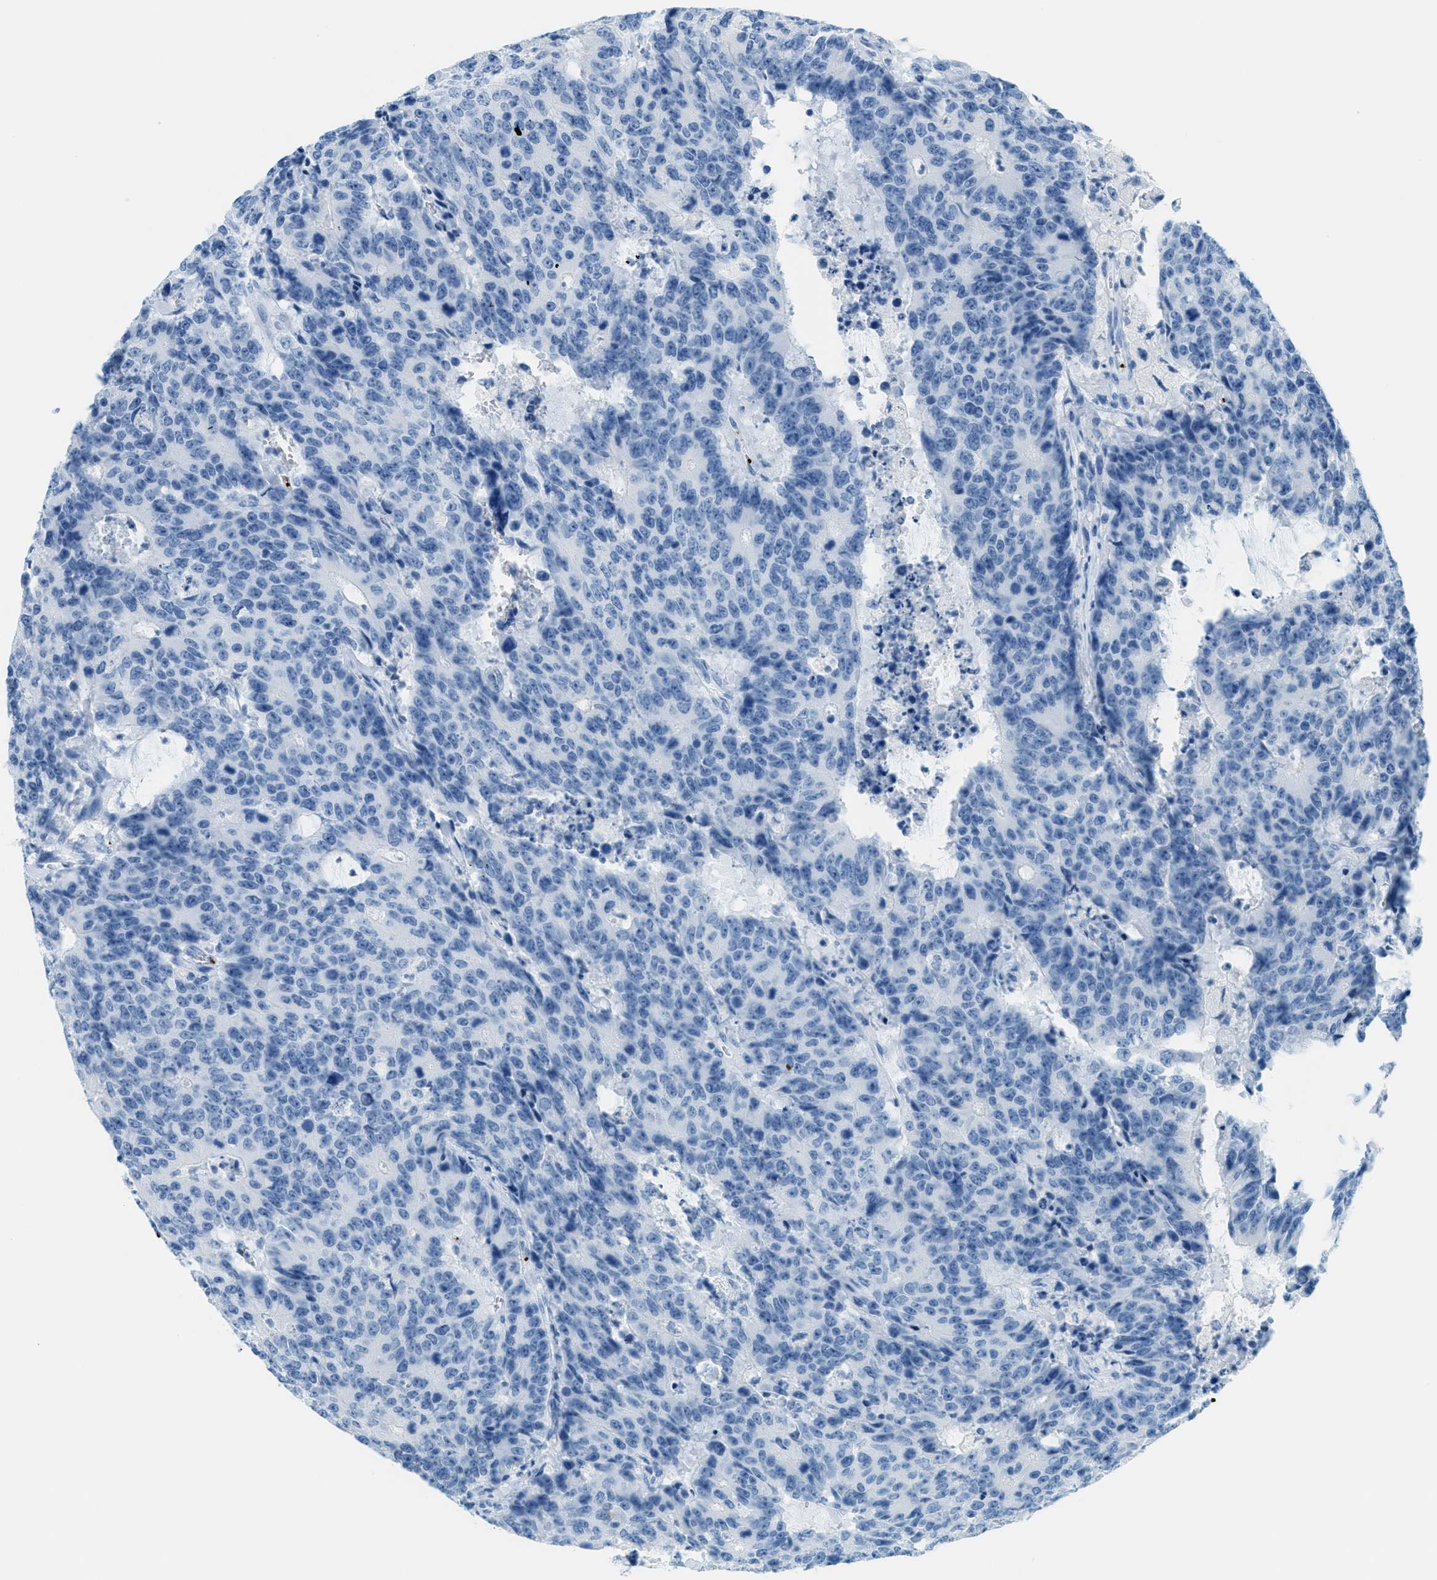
{"staining": {"intensity": "negative", "quantity": "none", "location": "none"}, "tissue": "colorectal cancer", "cell_type": "Tumor cells", "image_type": "cancer", "snomed": [{"axis": "morphology", "description": "Adenocarcinoma, NOS"}, {"axis": "topography", "description": "Colon"}], "caption": "A micrograph of human colorectal cancer is negative for staining in tumor cells. (Stains: DAB IHC with hematoxylin counter stain, Microscopy: brightfield microscopy at high magnification).", "gene": "PPBP", "patient": {"sex": "female", "age": 86}}